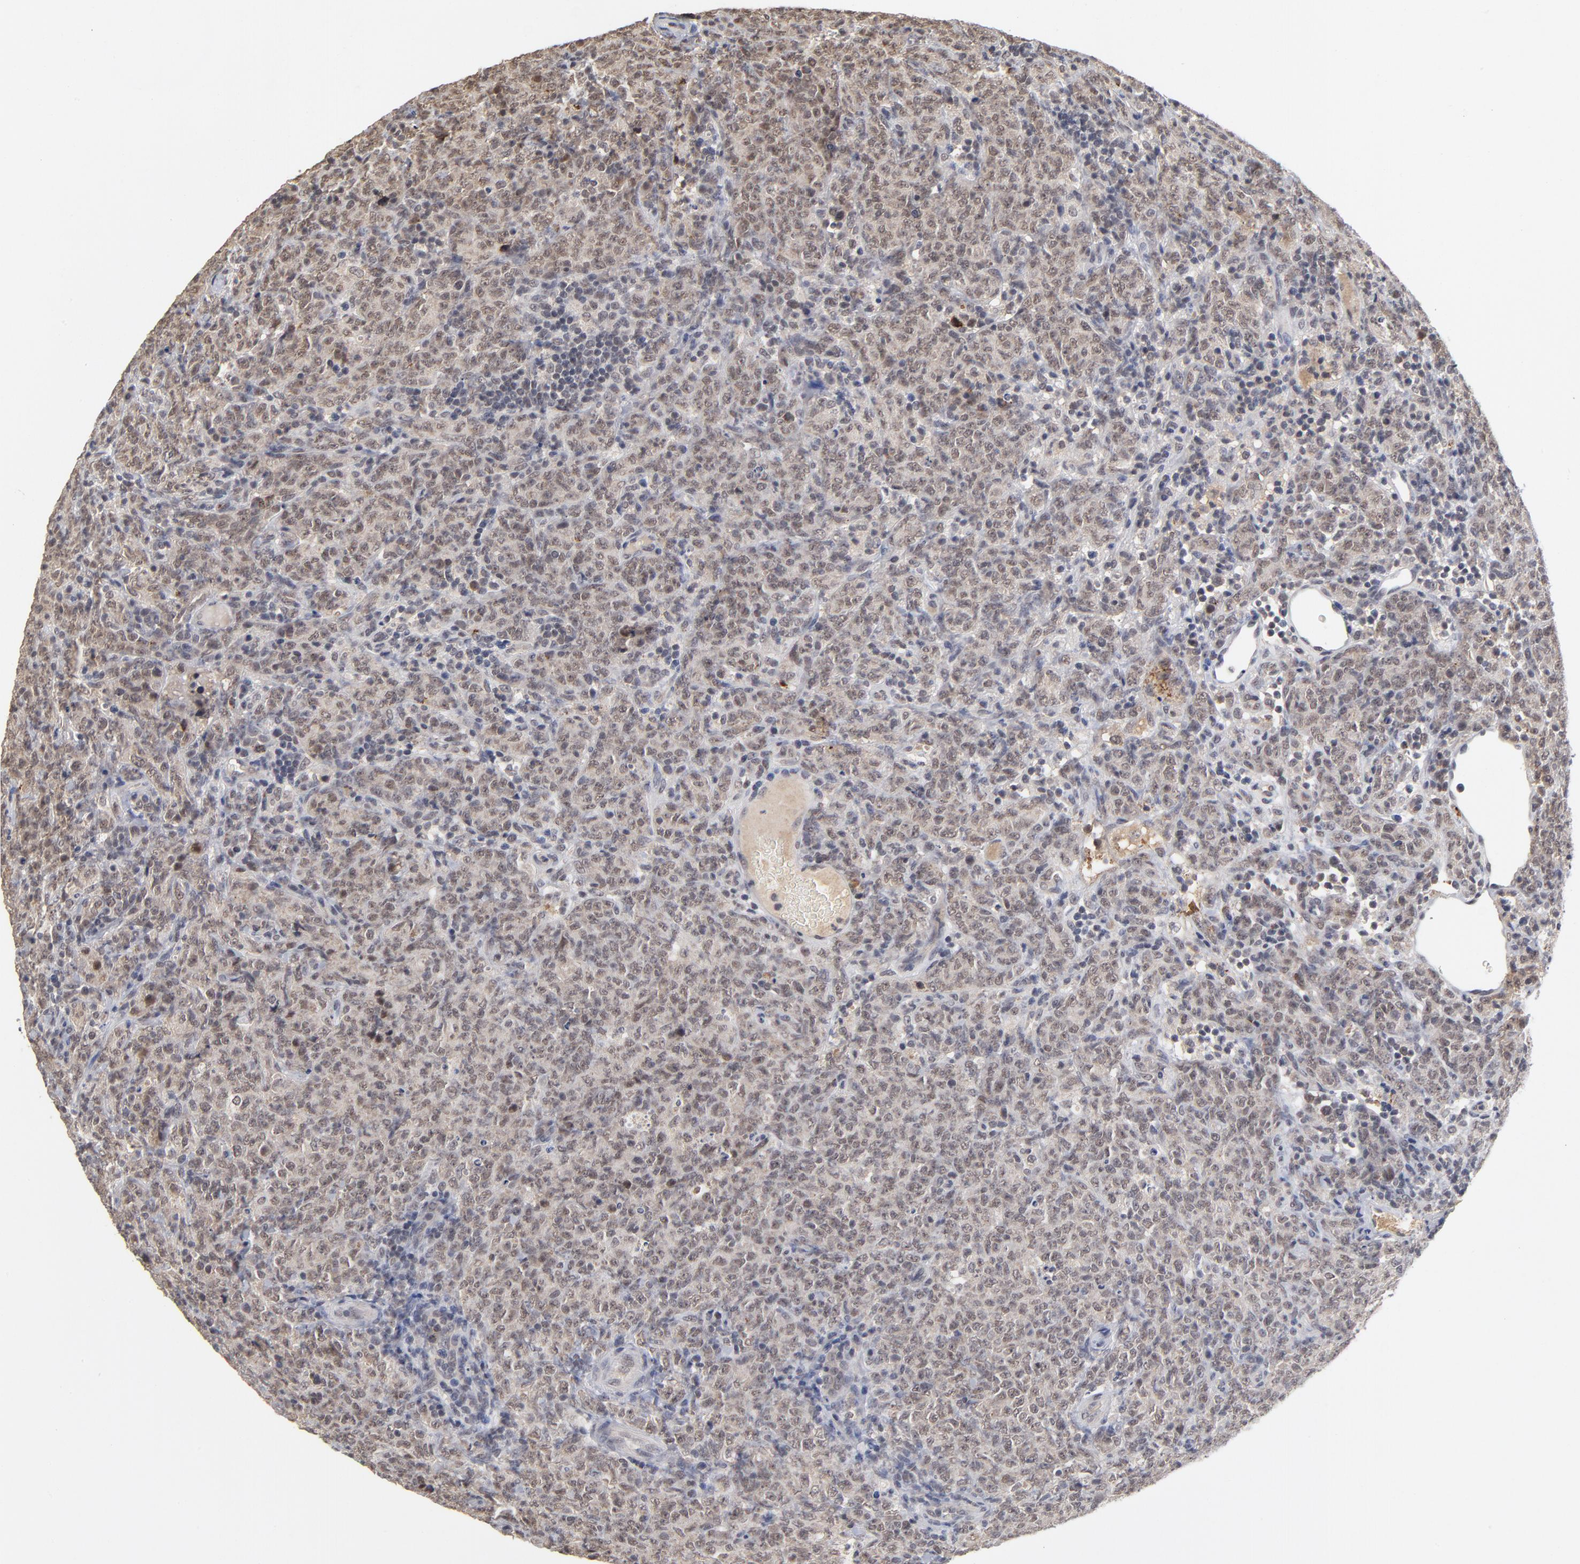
{"staining": {"intensity": "weak", "quantity": ">75%", "location": "cytoplasmic/membranous,nuclear"}, "tissue": "lymphoma", "cell_type": "Tumor cells", "image_type": "cancer", "snomed": [{"axis": "morphology", "description": "Malignant lymphoma, non-Hodgkin's type, High grade"}, {"axis": "topography", "description": "Tonsil"}], "caption": "Immunohistochemistry (DAB) staining of lymphoma shows weak cytoplasmic/membranous and nuclear protein staining in about >75% of tumor cells.", "gene": "WSB1", "patient": {"sex": "female", "age": 36}}